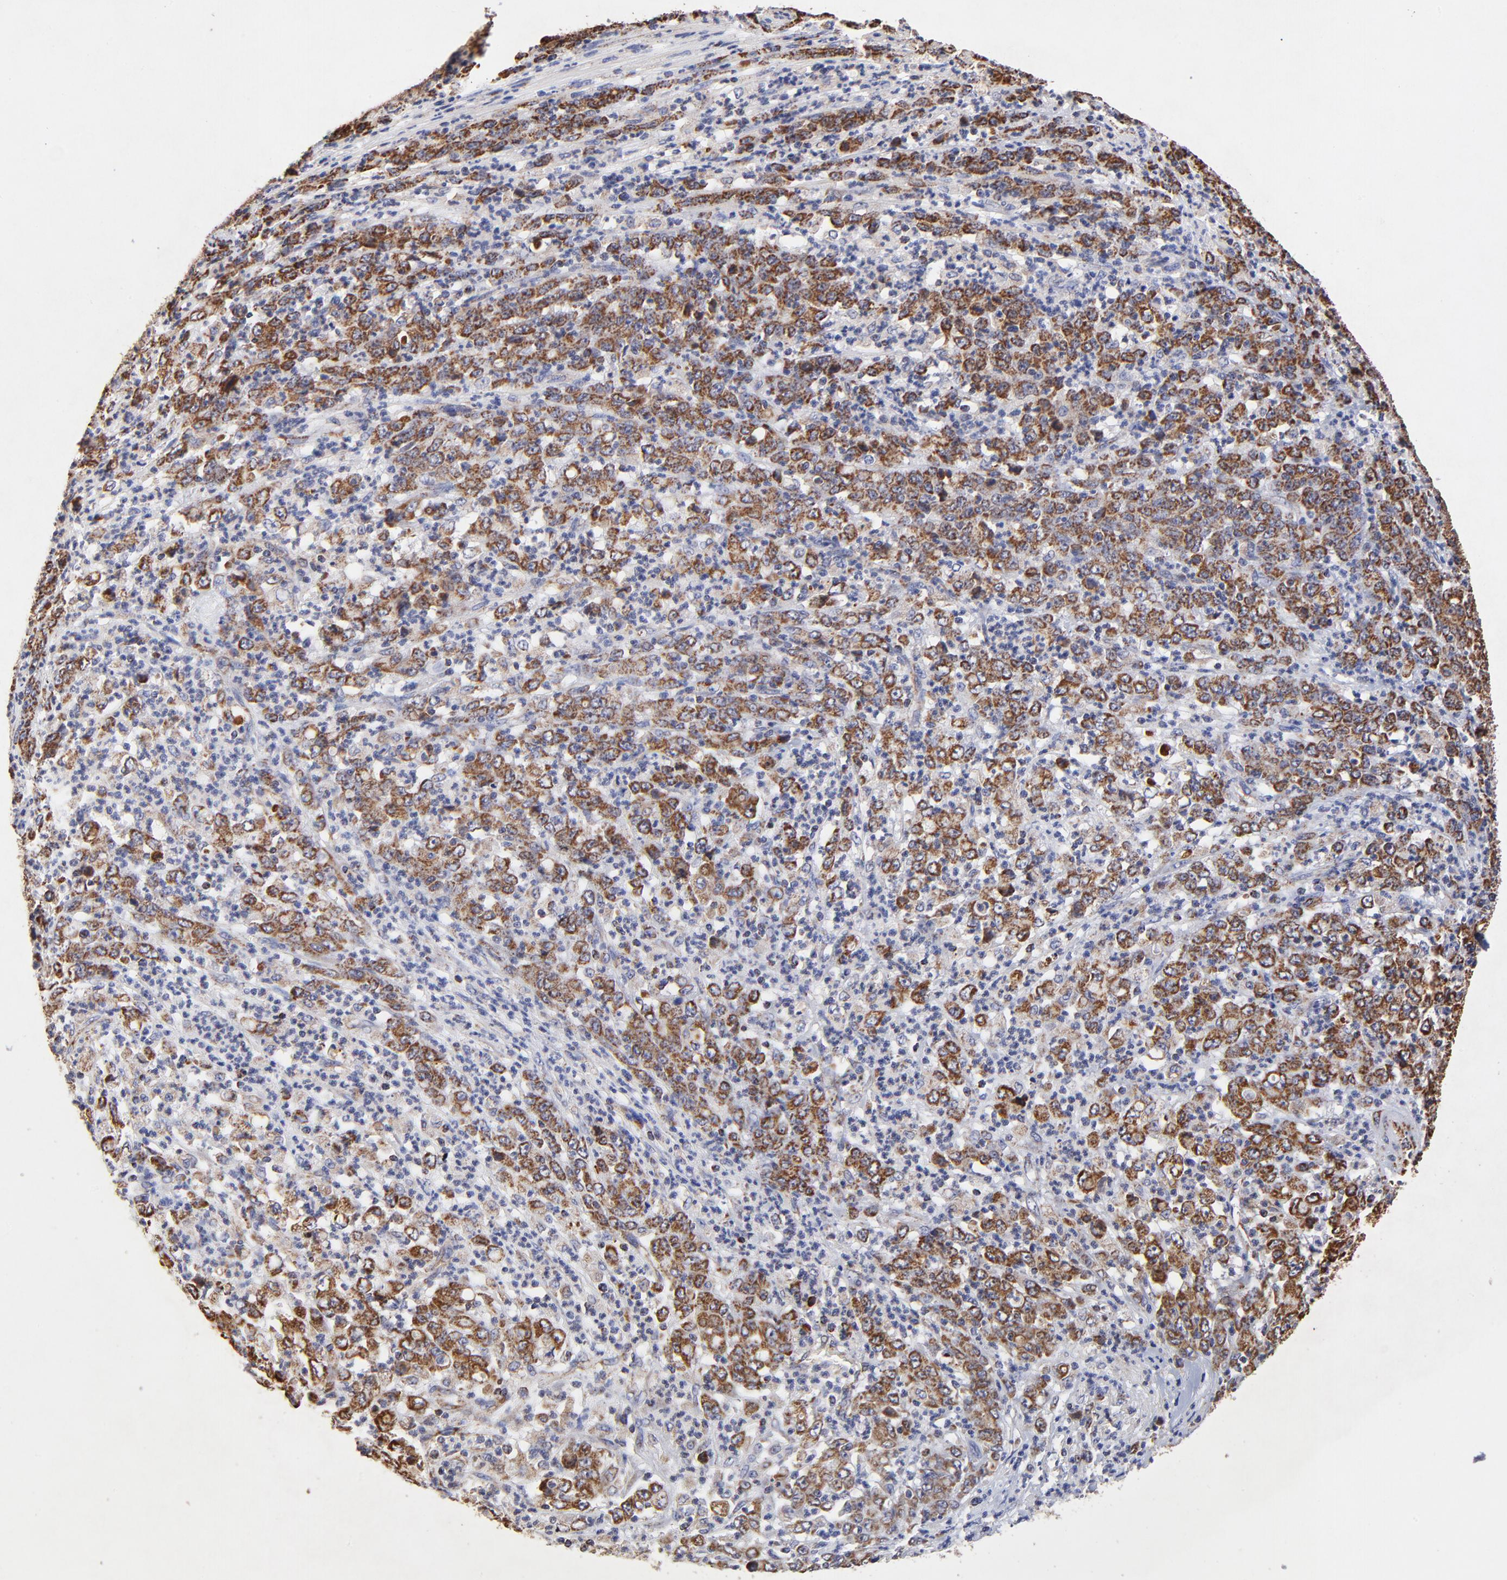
{"staining": {"intensity": "strong", "quantity": ">75%", "location": "cytoplasmic/membranous"}, "tissue": "stomach cancer", "cell_type": "Tumor cells", "image_type": "cancer", "snomed": [{"axis": "morphology", "description": "Adenocarcinoma, NOS"}, {"axis": "topography", "description": "Stomach, lower"}], "caption": "Stomach adenocarcinoma tissue exhibits strong cytoplasmic/membranous positivity in approximately >75% of tumor cells", "gene": "SSBP1", "patient": {"sex": "female", "age": 71}}